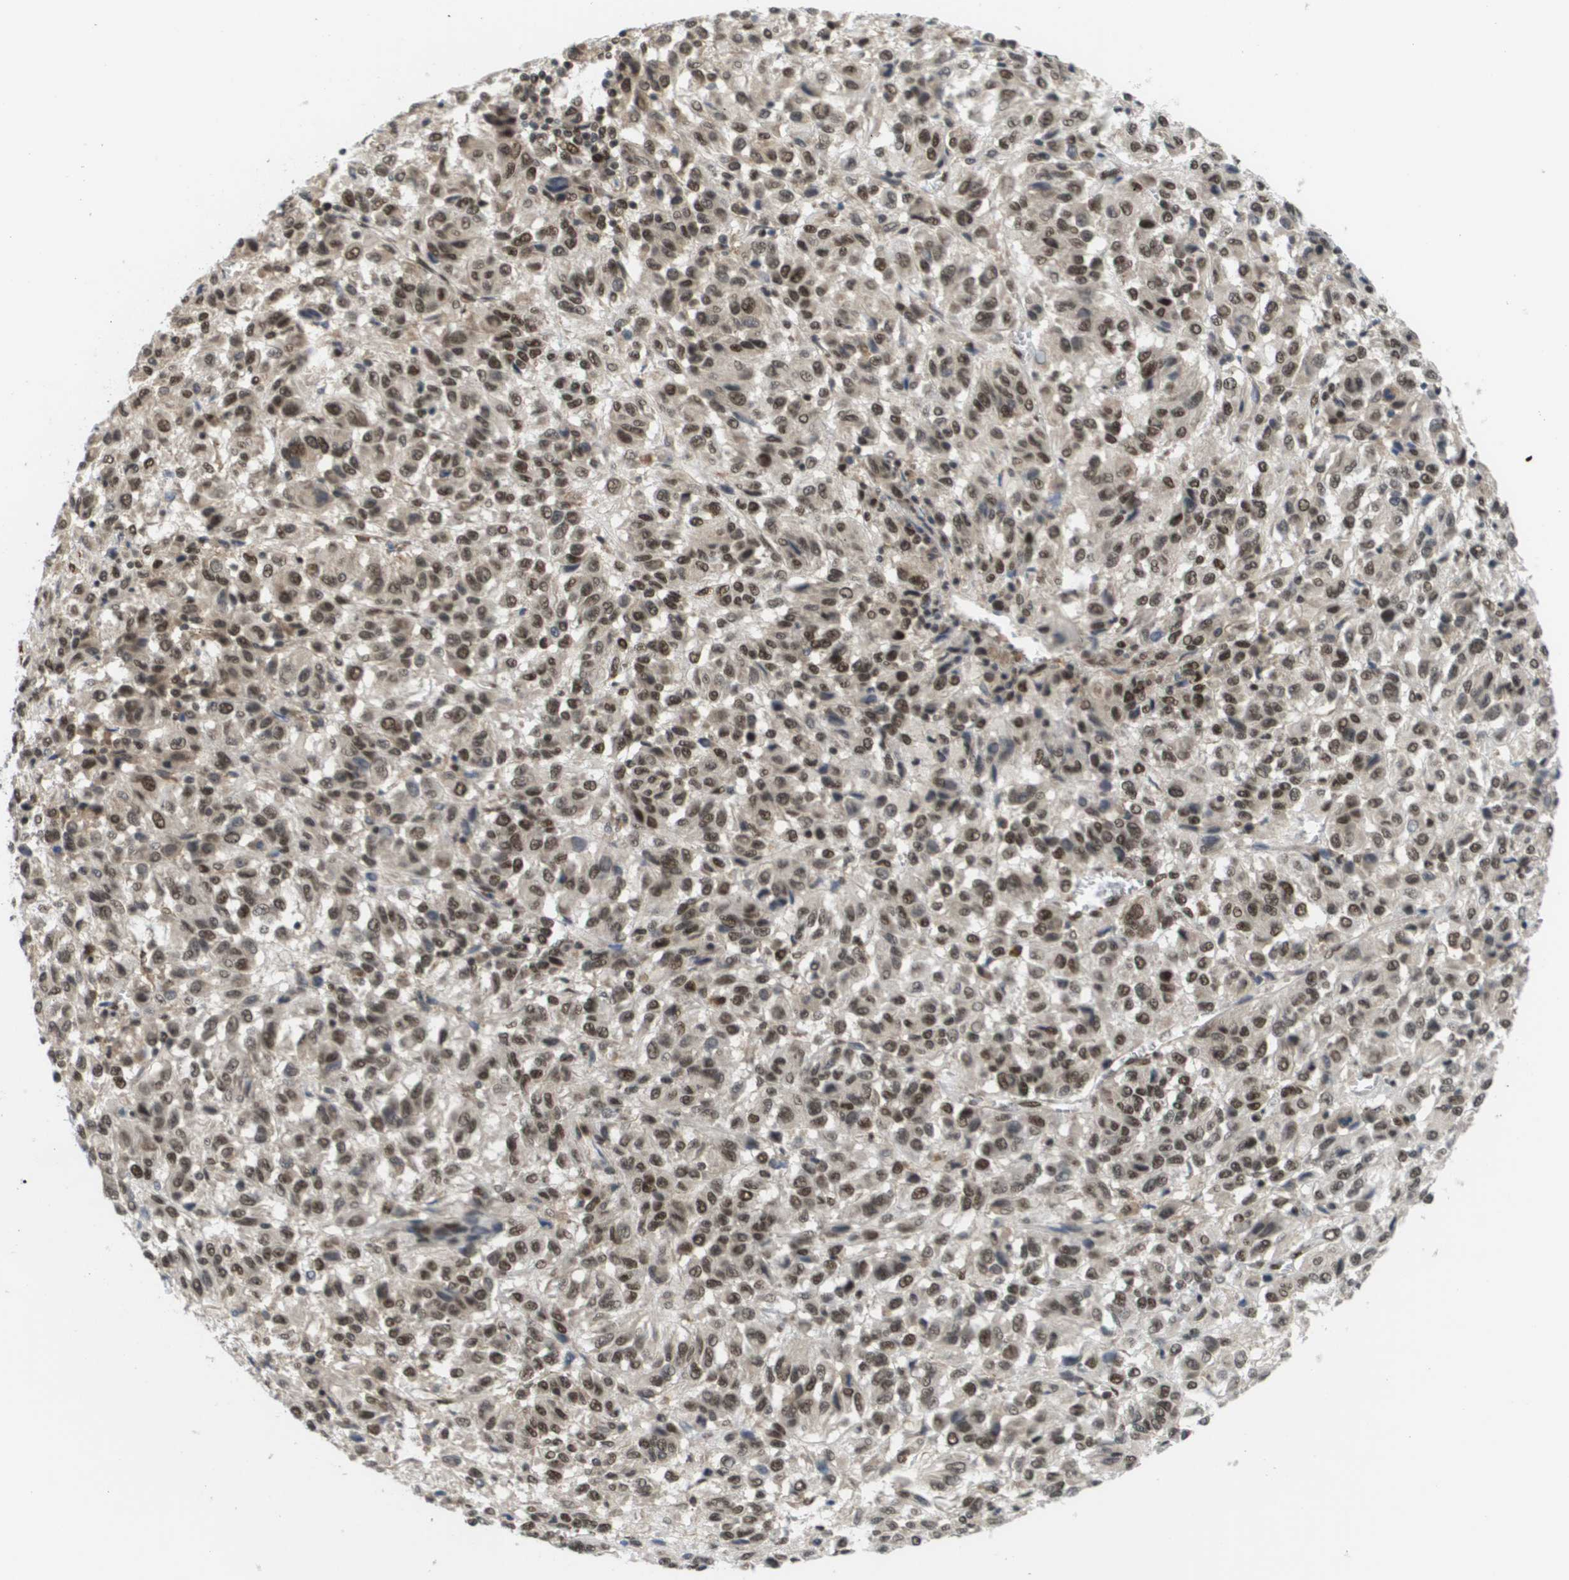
{"staining": {"intensity": "moderate", "quantity": ">75%", "location": "nuclear"}, "tissue": "melanoma", "cell_type": "Tumor cells", "image_type": "cancer", "snomed": [{"axis": "morphology", "description": "Malignant melanoma, Metastatic site"}, {"axis": "topography", "description": "Lung"}], "caption": "Brown immunohistochemical staining in human melanoma displays moderate nuclear expression in about >75% of tumor cells.", "gene": "PRCC", "patient": {"sex": "male", "age": 64}}